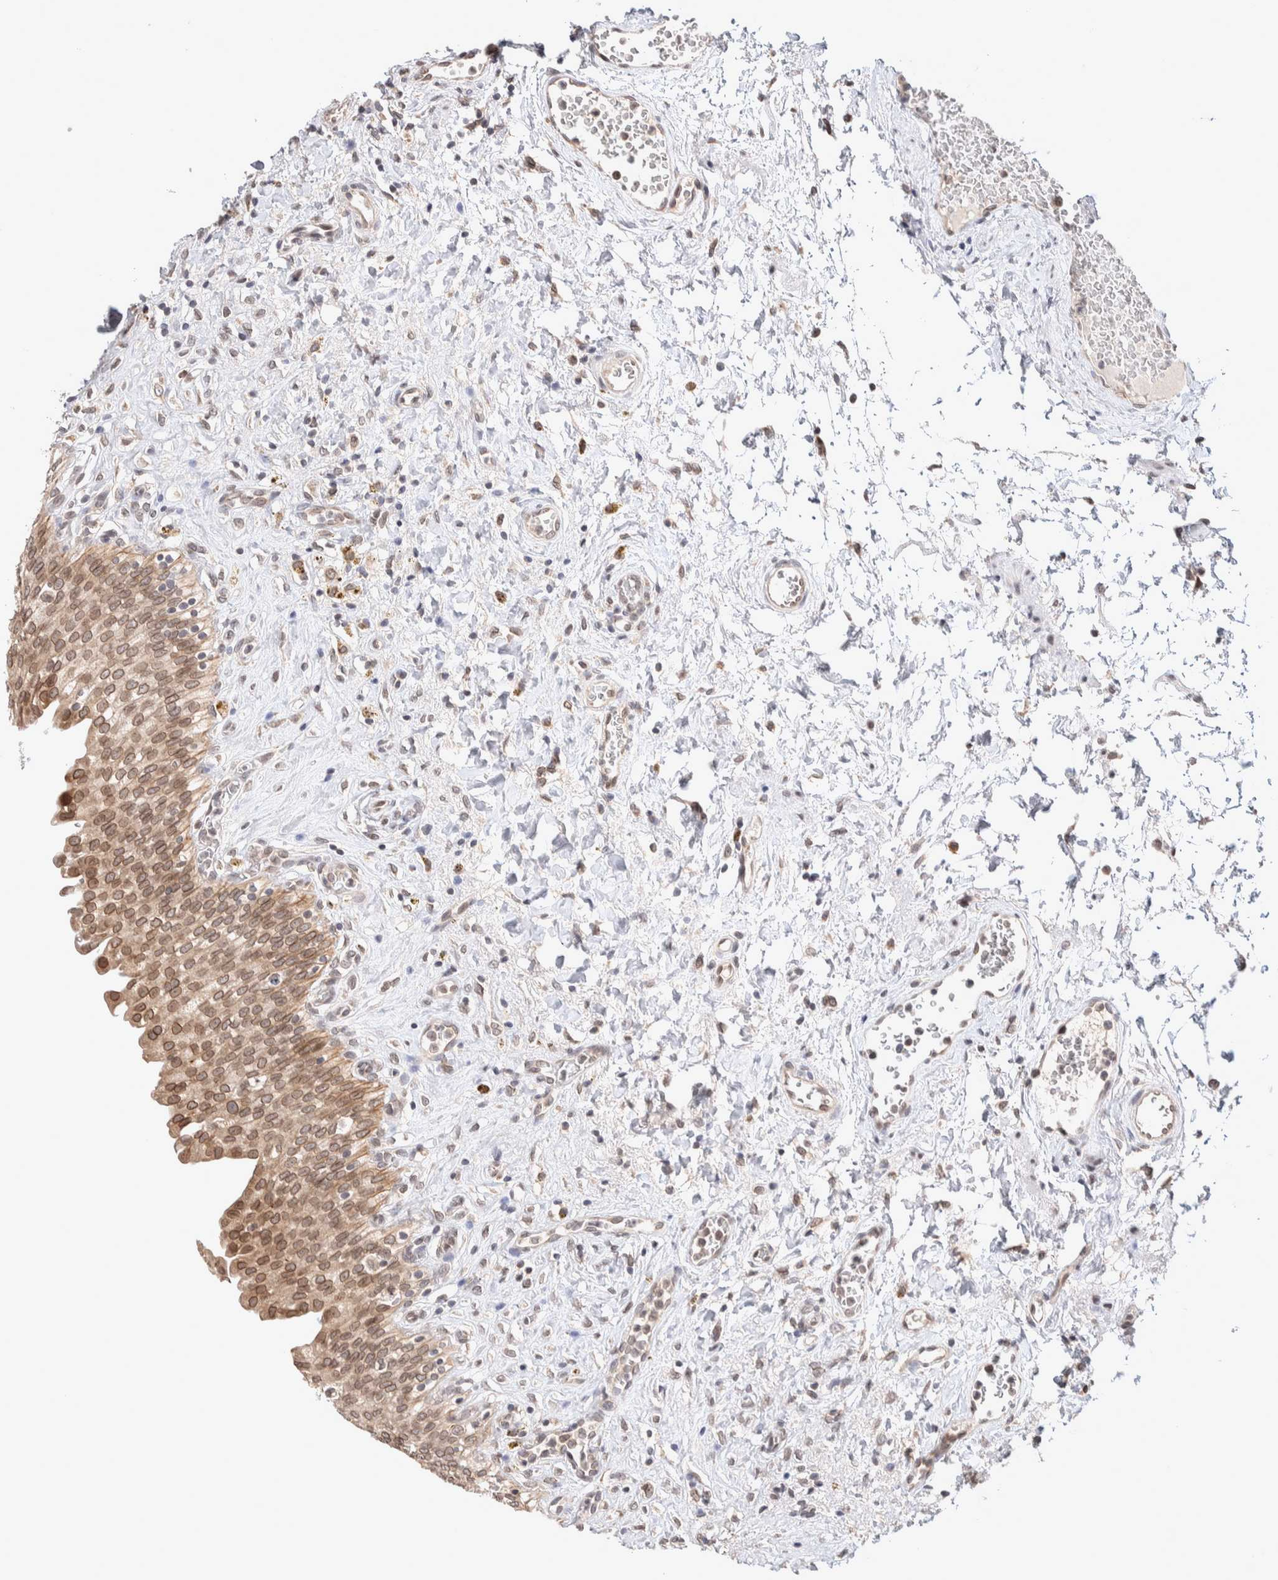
{"staining": {"intensity": "moderate", "quantity": ">75%", "location": "cytoplasmic/membranous,nuclear"}, "tissue": "urinary bladder", "cell_type": "Urothelial cells", "image_type": "normal", "snomed": [{"axis": "morphology", "description": "Urothelial carcinoma, High grade"}, {"axis": "topography", "description": "Urinary bladder"}], "caption": "A brown stain shows moderate cytoplasmic/membranous,nuclear staining of a protein in urothelial cells of normal human urinary bladder. (Stains: DAB in brown, nuclei in blue, Microscopy: brightfield microscopy at high magnification).", "gene": "CRAT", "patient": {"sex": "male", "age": 46}}